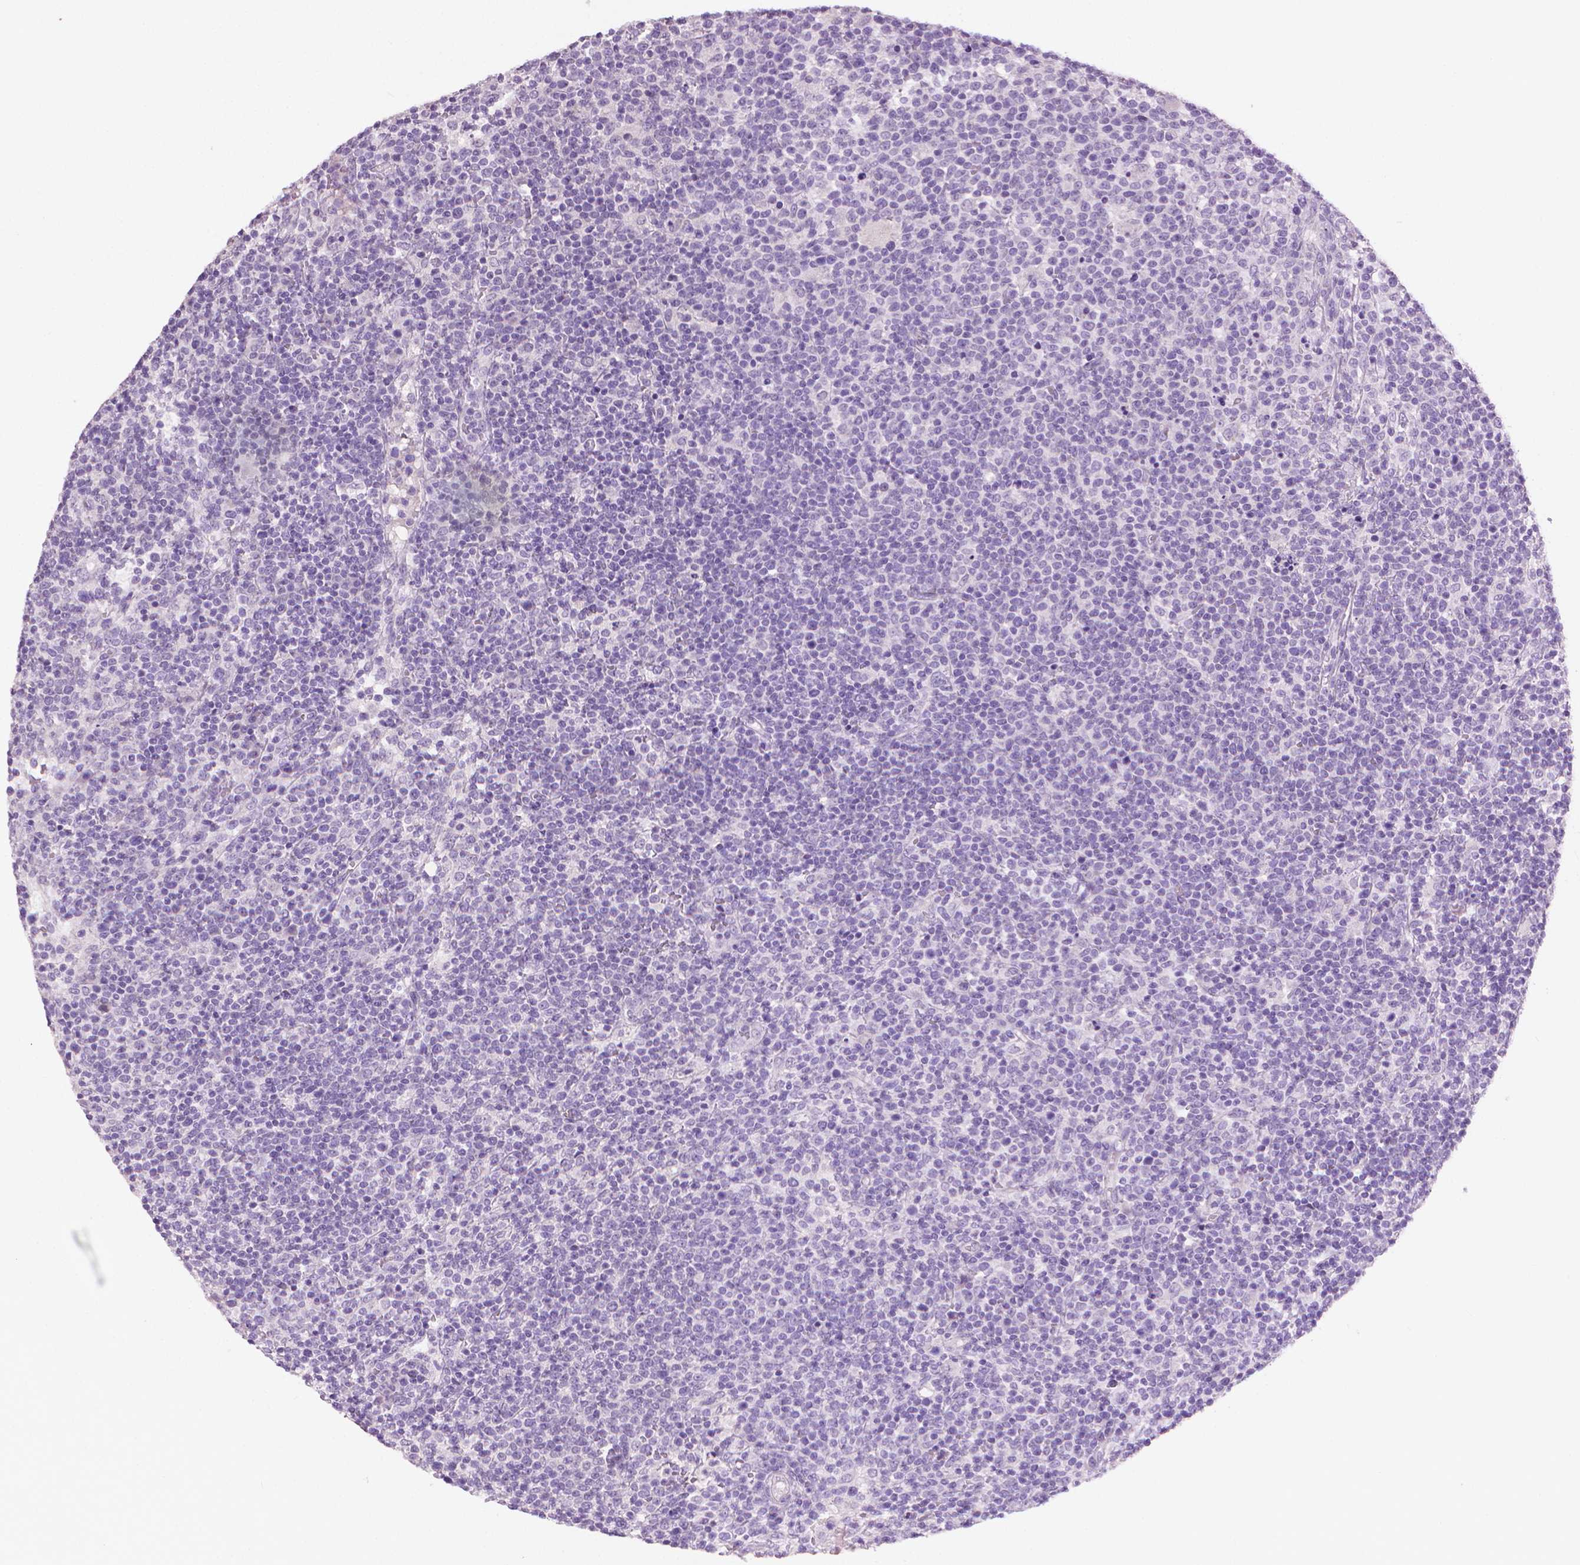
{"staining": {"intensity": "negative", "quantity": "none", "location": "none"}, "tissue": "lymphoma", "cell_type": "Tumor cells", "image_type": "cancer", "snomed": [{"axis": "morphology", "description": "Malignant lymphoma, non-Hodgkin's type, High grade"}, {"axis": "topography", "description": "Lymph node"}], "caption": "An IHC photomicrograph of malignant lymphoma, non-Hodgkin's type (high-grade) is shown. There is no staining in tumor cells of malignant lymphoma, non-Hodgkin's type (high-grade).", "gene": "MLANA", "patient": {"sex": "male", "age": 61}}